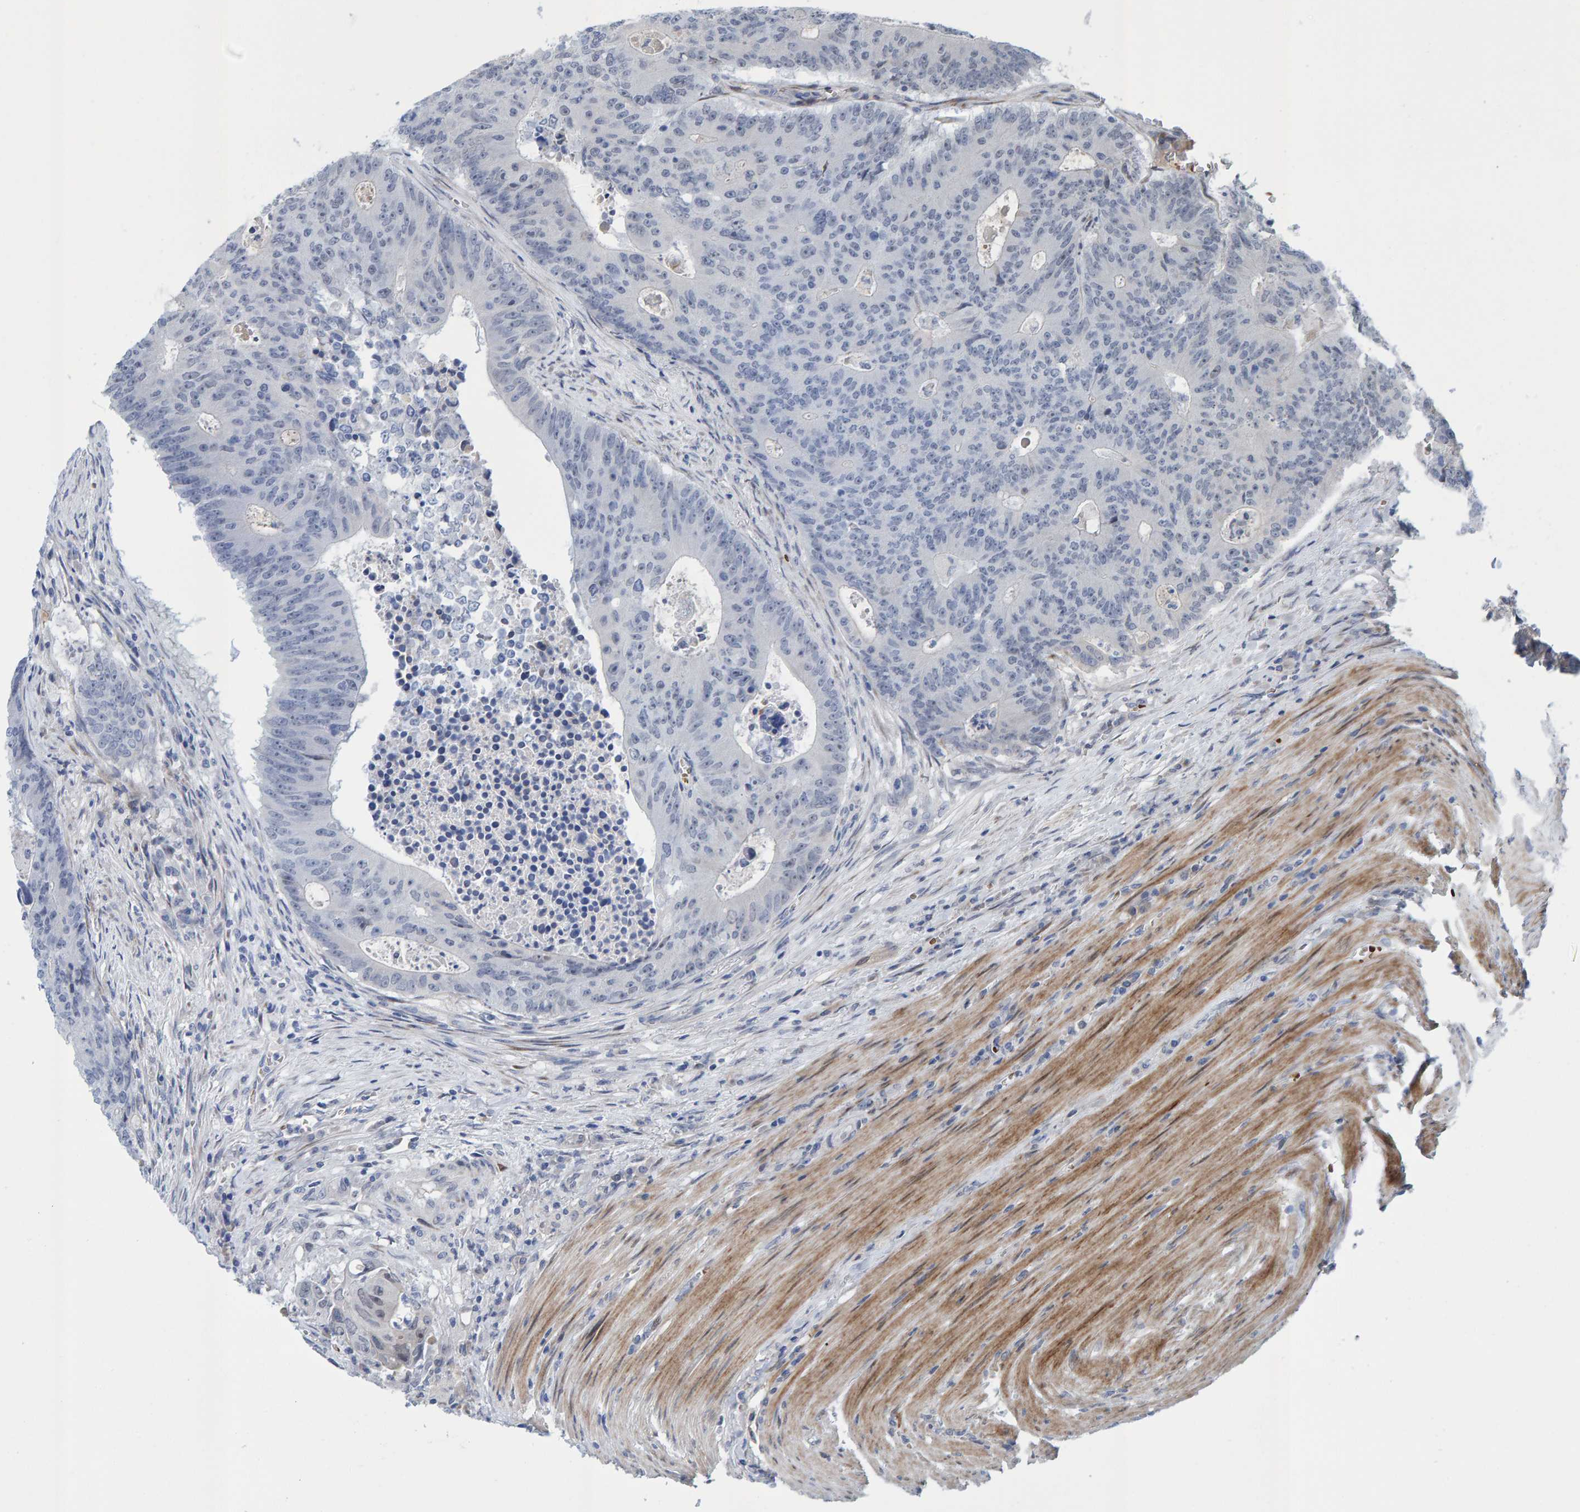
{"staining": {"intensity": "negative", "quantity": "none", "location": "none"}, "tissue": "colorectal cancer", "cell_type": "Tumor cells", "image_type": "cancer", "snomed": [{"axis": "morphology", "description": "Adenocarcinoma, NOS"}, {"axis": "topography", "description": "Colon"}], "caption": "This is an immunohistochemistry (IHC) photomicrograph of human colorectal cancer (adenocarcinoma). There is no expression in tumor cells.", "gene": "MFSD6L", "patient": {"sex": "male", "age": 87}}